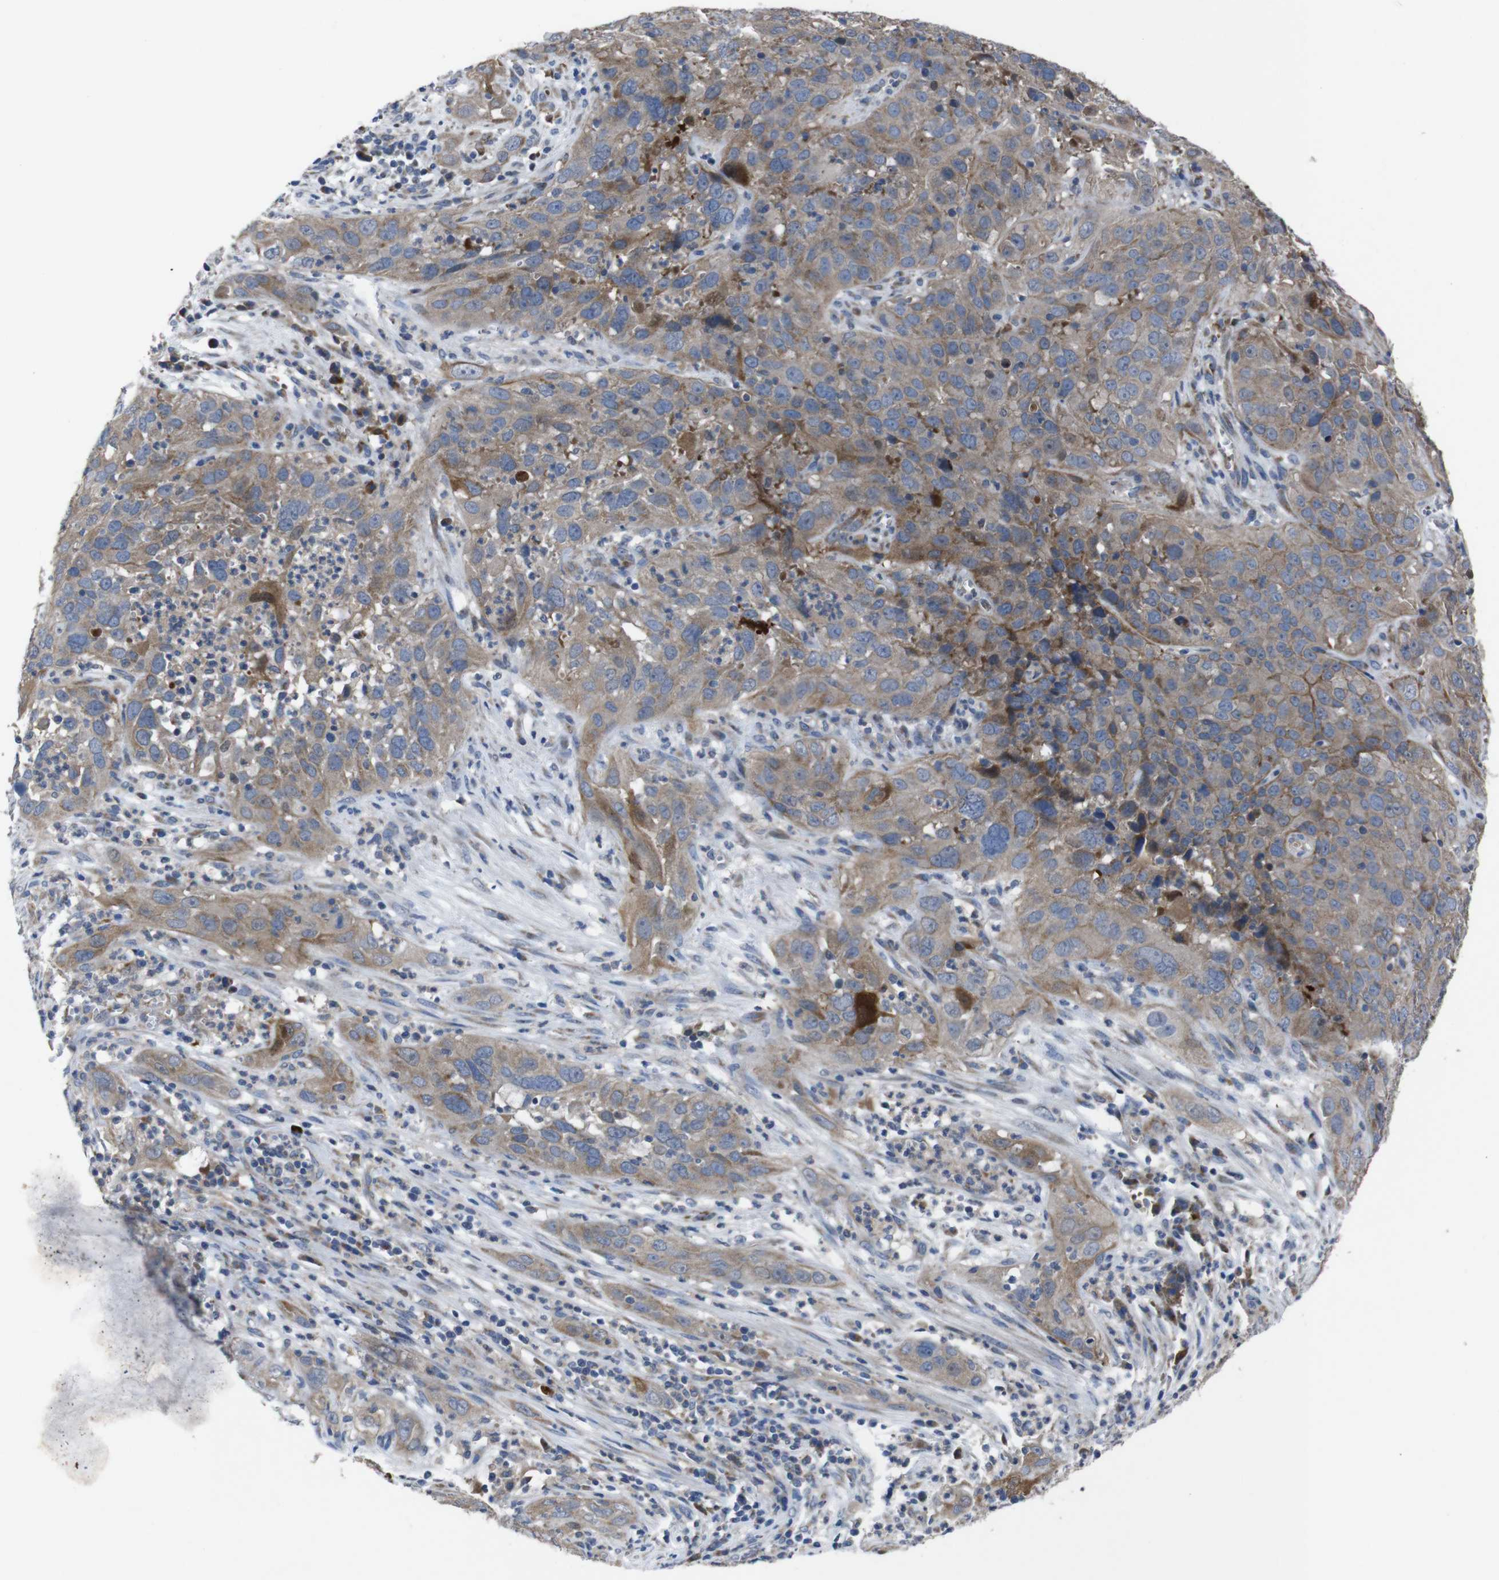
{"staining": {"intensity": "moderate", "quantity": ">75%", "location": "cytoplasmic/membranous"}, "tissue": "cervical cancer", "cell_type": "Tumor cells", "image_type": "cancer", "snomed": [{"axis": "morphology", "description": "Squamous cell carcinoma, NOS"}, {"axis": "topography", "description": "Cervix"}], "caption": "Protein expression analysis of cervical cancer shows moderate cytoplasmic/membranous staining in about >75% of tumor cells.", "gene": "CHST10", "patient": {"sex": "female", "age": 32}}